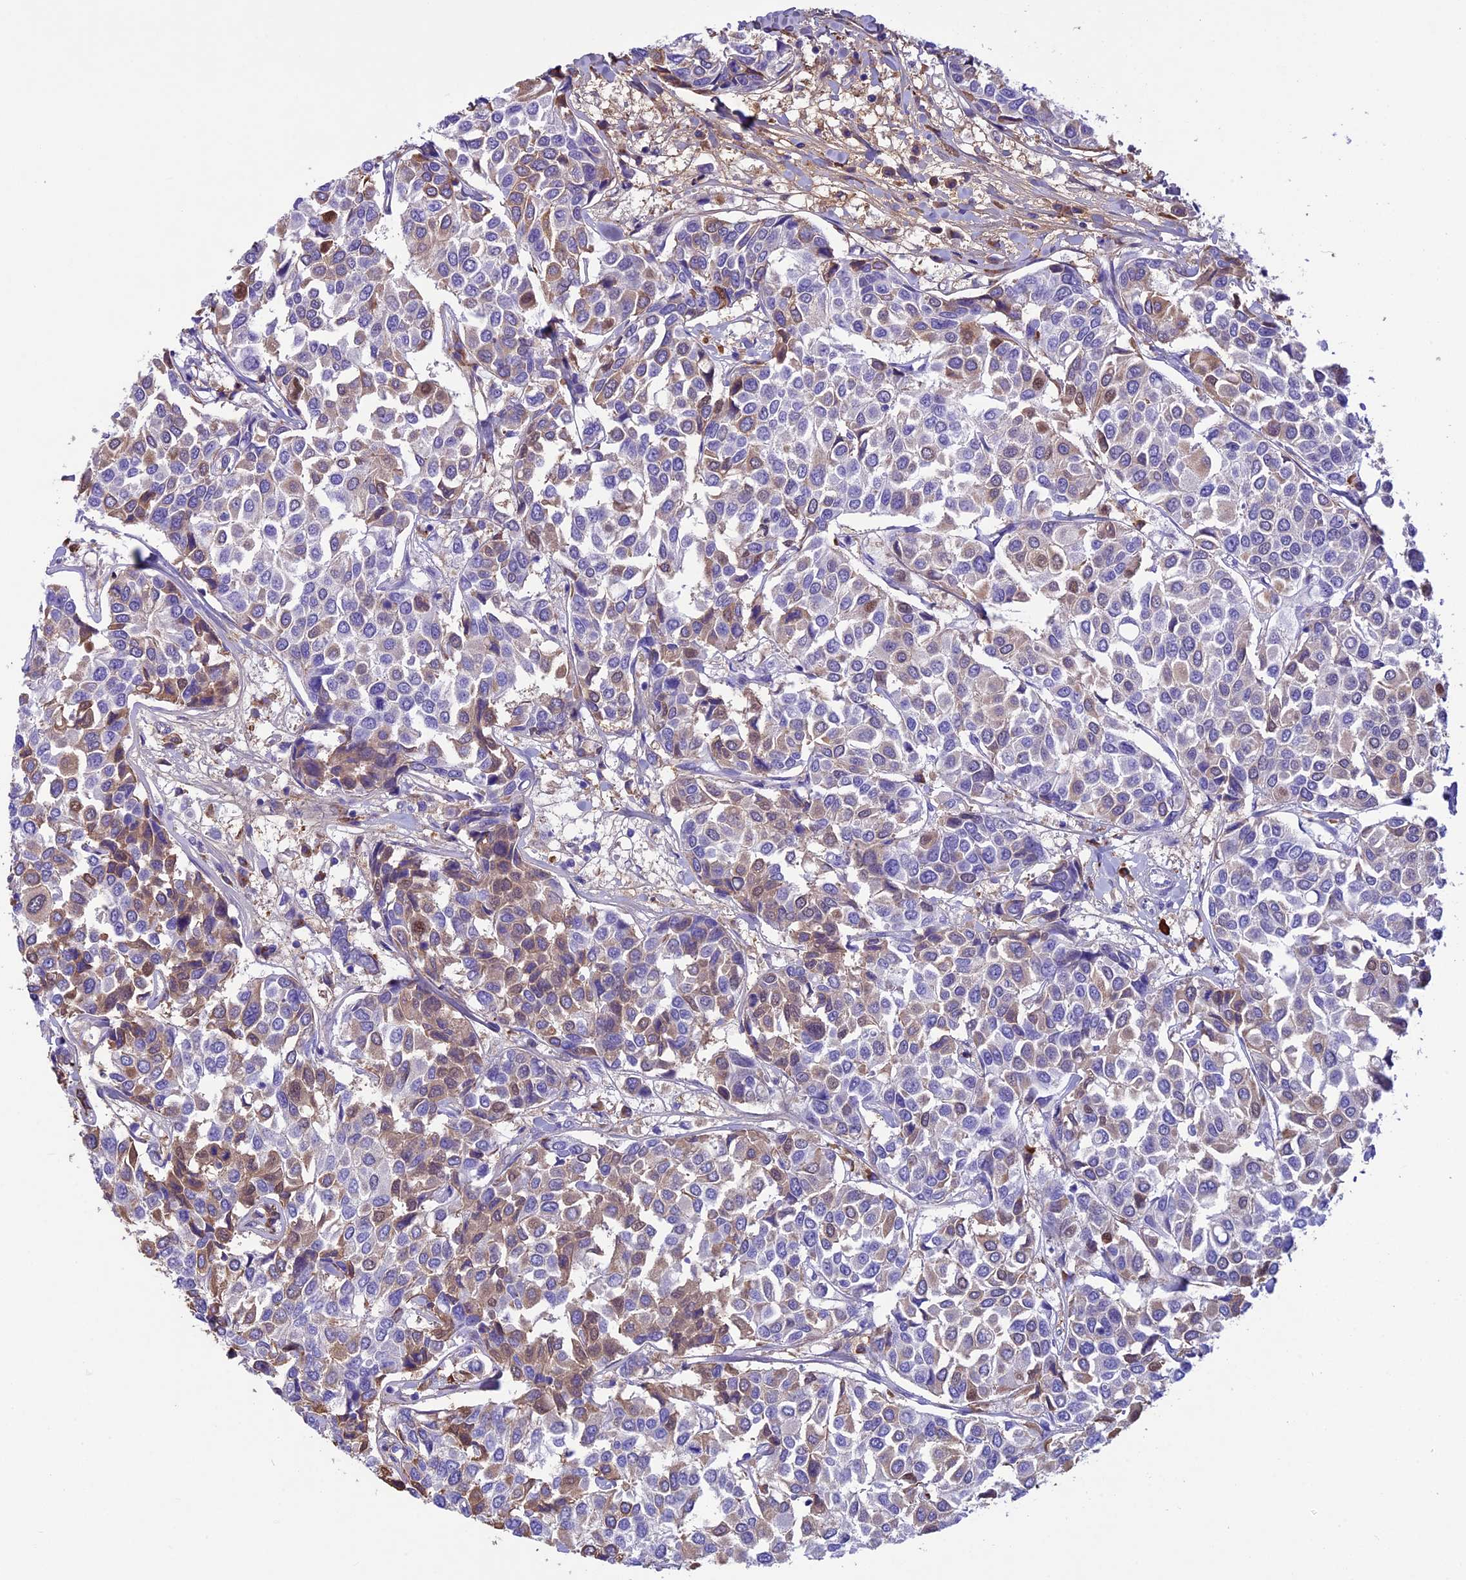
{"staining": {"intensity": "weak", "quantity": "25%-75%", "location": "cytoplasmic/membranous"}, "tissue": "breast cancer", "cell_type": "Tumor cells", "image_type": "cancer", "snomed": [{"axis": "morphology", "description": "Duct carcinoma"}, {"axis": "topography", "description": "Breast"}], "caption": "Immunohistochemical staining of breast invasive ductal carcinoma shows weak cytoplasmic/membranous protein positivity in approximately 25%-75% of tumor cells. (Brightfield microscopy of DAB IHC at high magnification).", "gene": "IGSF6", "patient": {"sex": "female", "age": 55}}